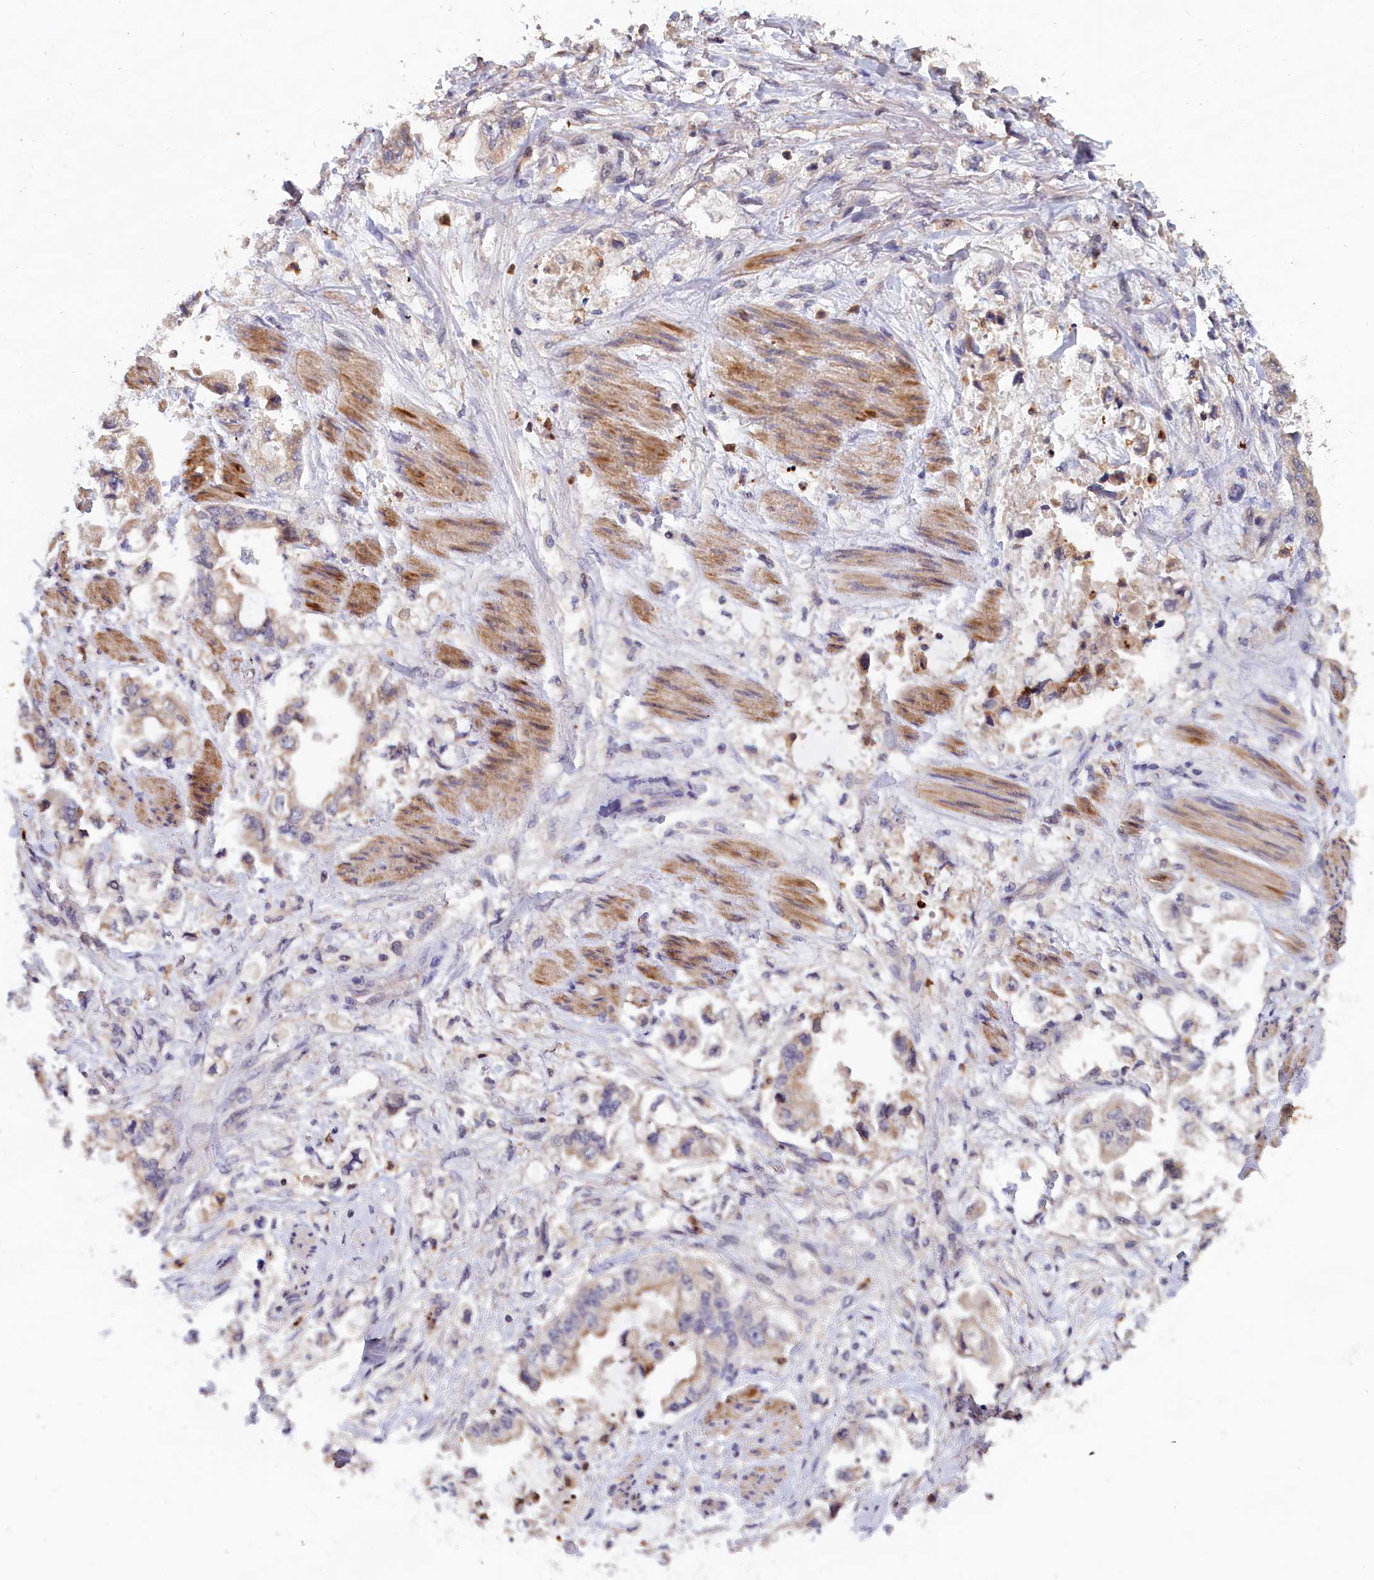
{"staining": {"intensity": "weak", "quantity": "<25%", "location": "cytoplasmic/membranous"}, "tissue": "stomach cancer", "cell_type": "Tumor cells", "image_type": "cancer", "snomed": [{"axis": "morphology", "description": "Adenocarcinoma, NOS"}, {"axis": "topography", "description": "Stomach"}], "caption": "Stomach adenocarcinoma stained for a protein using immunohistochemistry displays no staining tumor cells.", "gene": "EPB41L4B", "patient": {"sex": "male", "age": 62}}